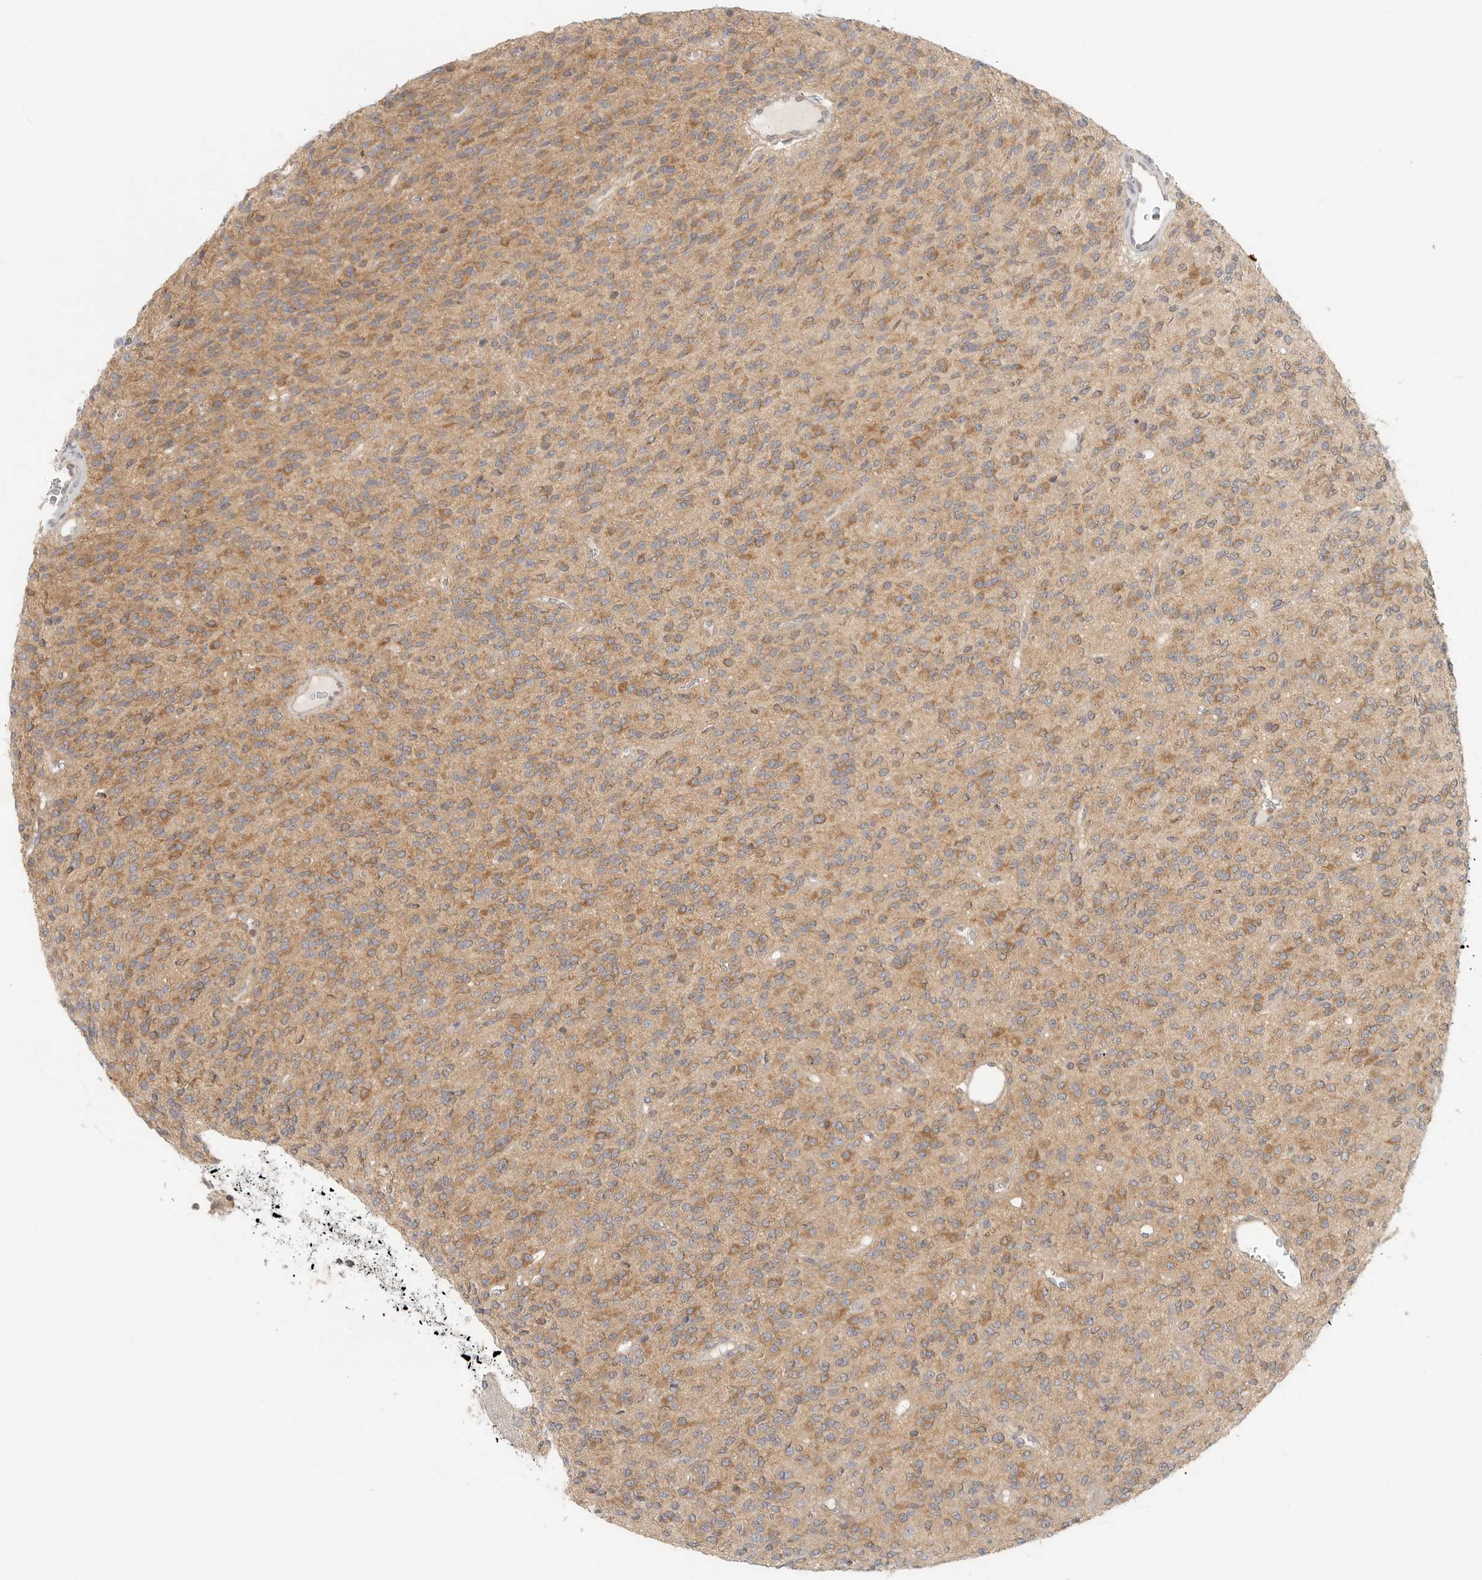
{"staining": {"intensity": "moderate", "quantity": "25%-75%", "location": "cytoplasmic/membranous"}, "tissue": "glioma", "cell_type": "Tumor cells", "image_type": "cancer", "snomed": [{"axis": "morphology", "description": "Glioma, malignant, High grade"}, {"axis": "topography", "description": "Brain"}], "caption": "Brown immunohistochemical staining in high-grade glioma (malignant) demonstrates moderate cytoplasmic/membranous positivity in about 25%-75% of tumor cells. Using DAB (3,3'-diaminobenzidine) (brown) and hematoxylin (blue) stains, captured at high magnification using brightfield microscopy.", "gene": "HDAC6", "patient": {"sex": "male", "age": 34}}